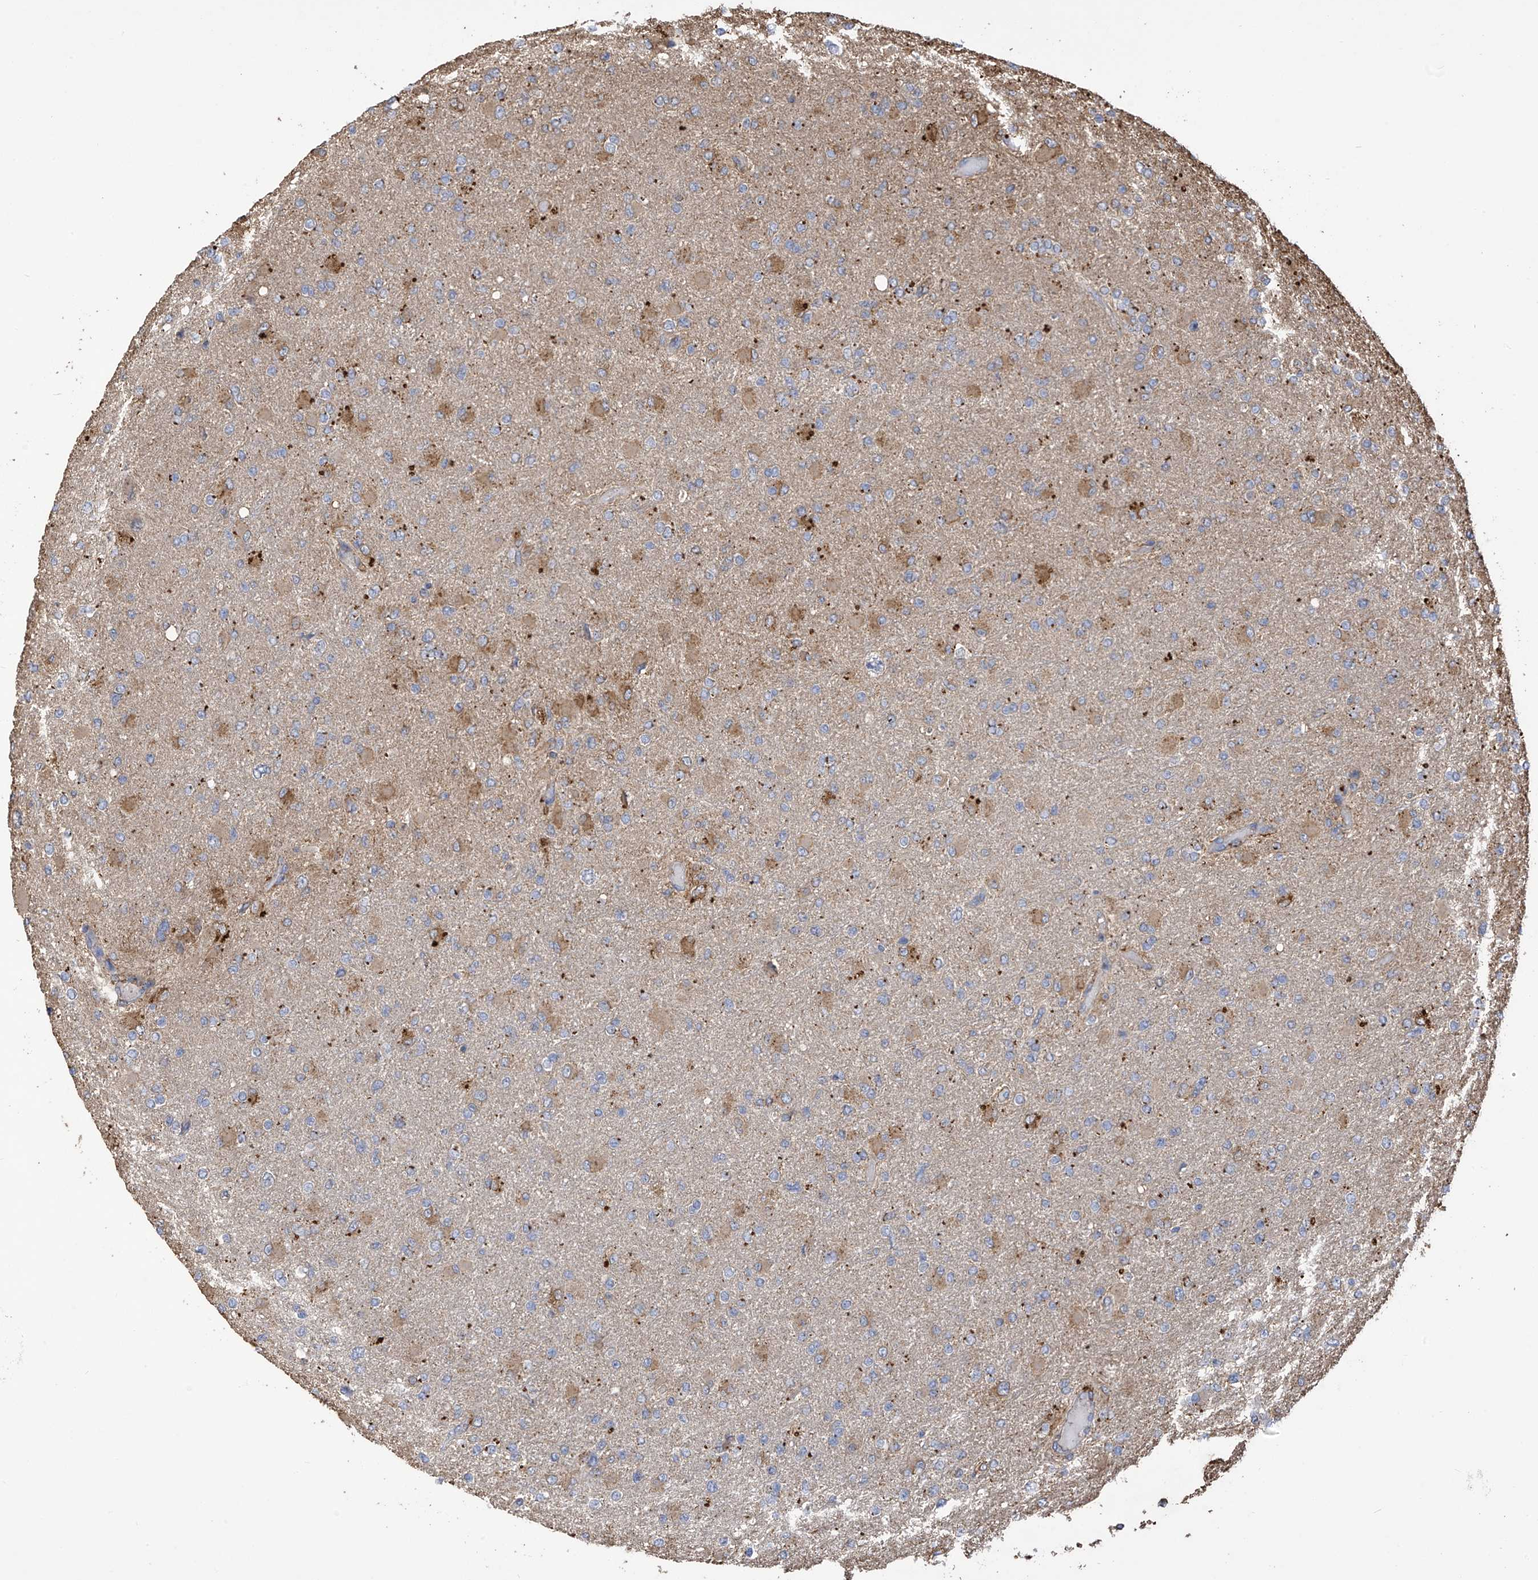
{"staining": {"intensity": "moderate", "quantity": "25%-75%", "location": "cytoplasmic/membranous"}, "tissue": "glioma", "cell_type": "Tumor cells", "image_type": "cancer", "snomed": [{"axis": "morphology", "description": "Glioma, malignant, High grade"}, {"axis": "topography", "description": "Cerebral cortex"}], "caption": "Tumor cells display moderate cytoplasmic/membranous staining in approximately 25%-75% of cells in high-grade glioma (malignant). The staining was performed using DAB (3,3'-diaminobenzidine), with brown indicating positive protein expression. Nuclei are stained blue with hematoxylin.", "gene": "OGT", "patient": {"sex": "female", "age": 36}}